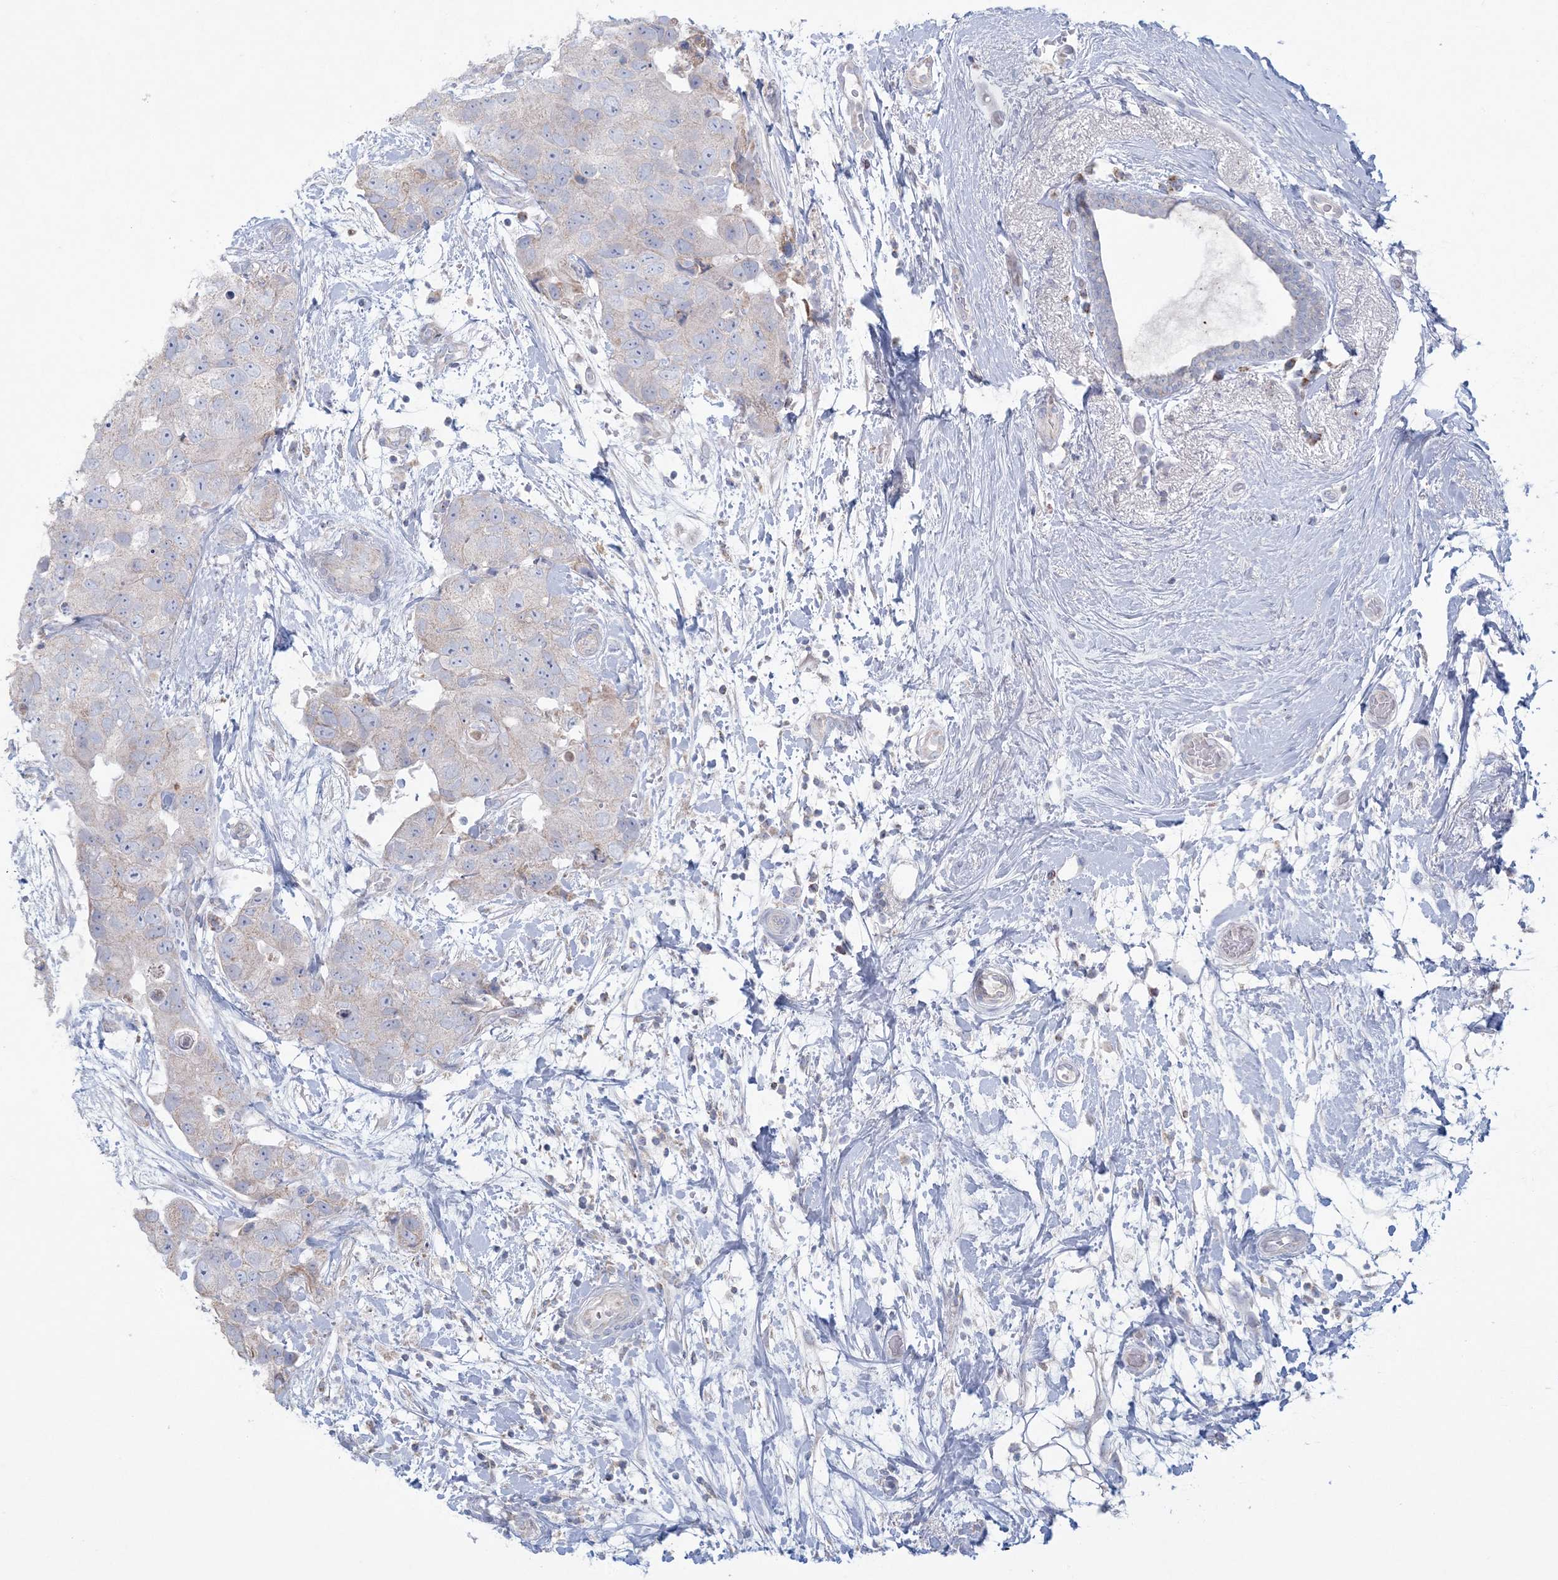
{"staining": {"intensity": "negative", "quantity": "none", "location": "none"}, "tissue": "breast cancer", "cell_type": "Tumor cells", "image_type": "cancer", "snomed": [{"axis": "morphology", "description": "Duct carcinoma"}, {"axis": "topography", "description": "Breast"}], "caption": "There is no significant expression in tumor cells of intraductal carcinoma (breast).", "gene": "KCTD6", "patient": {"sex": "female", "age": 62}}